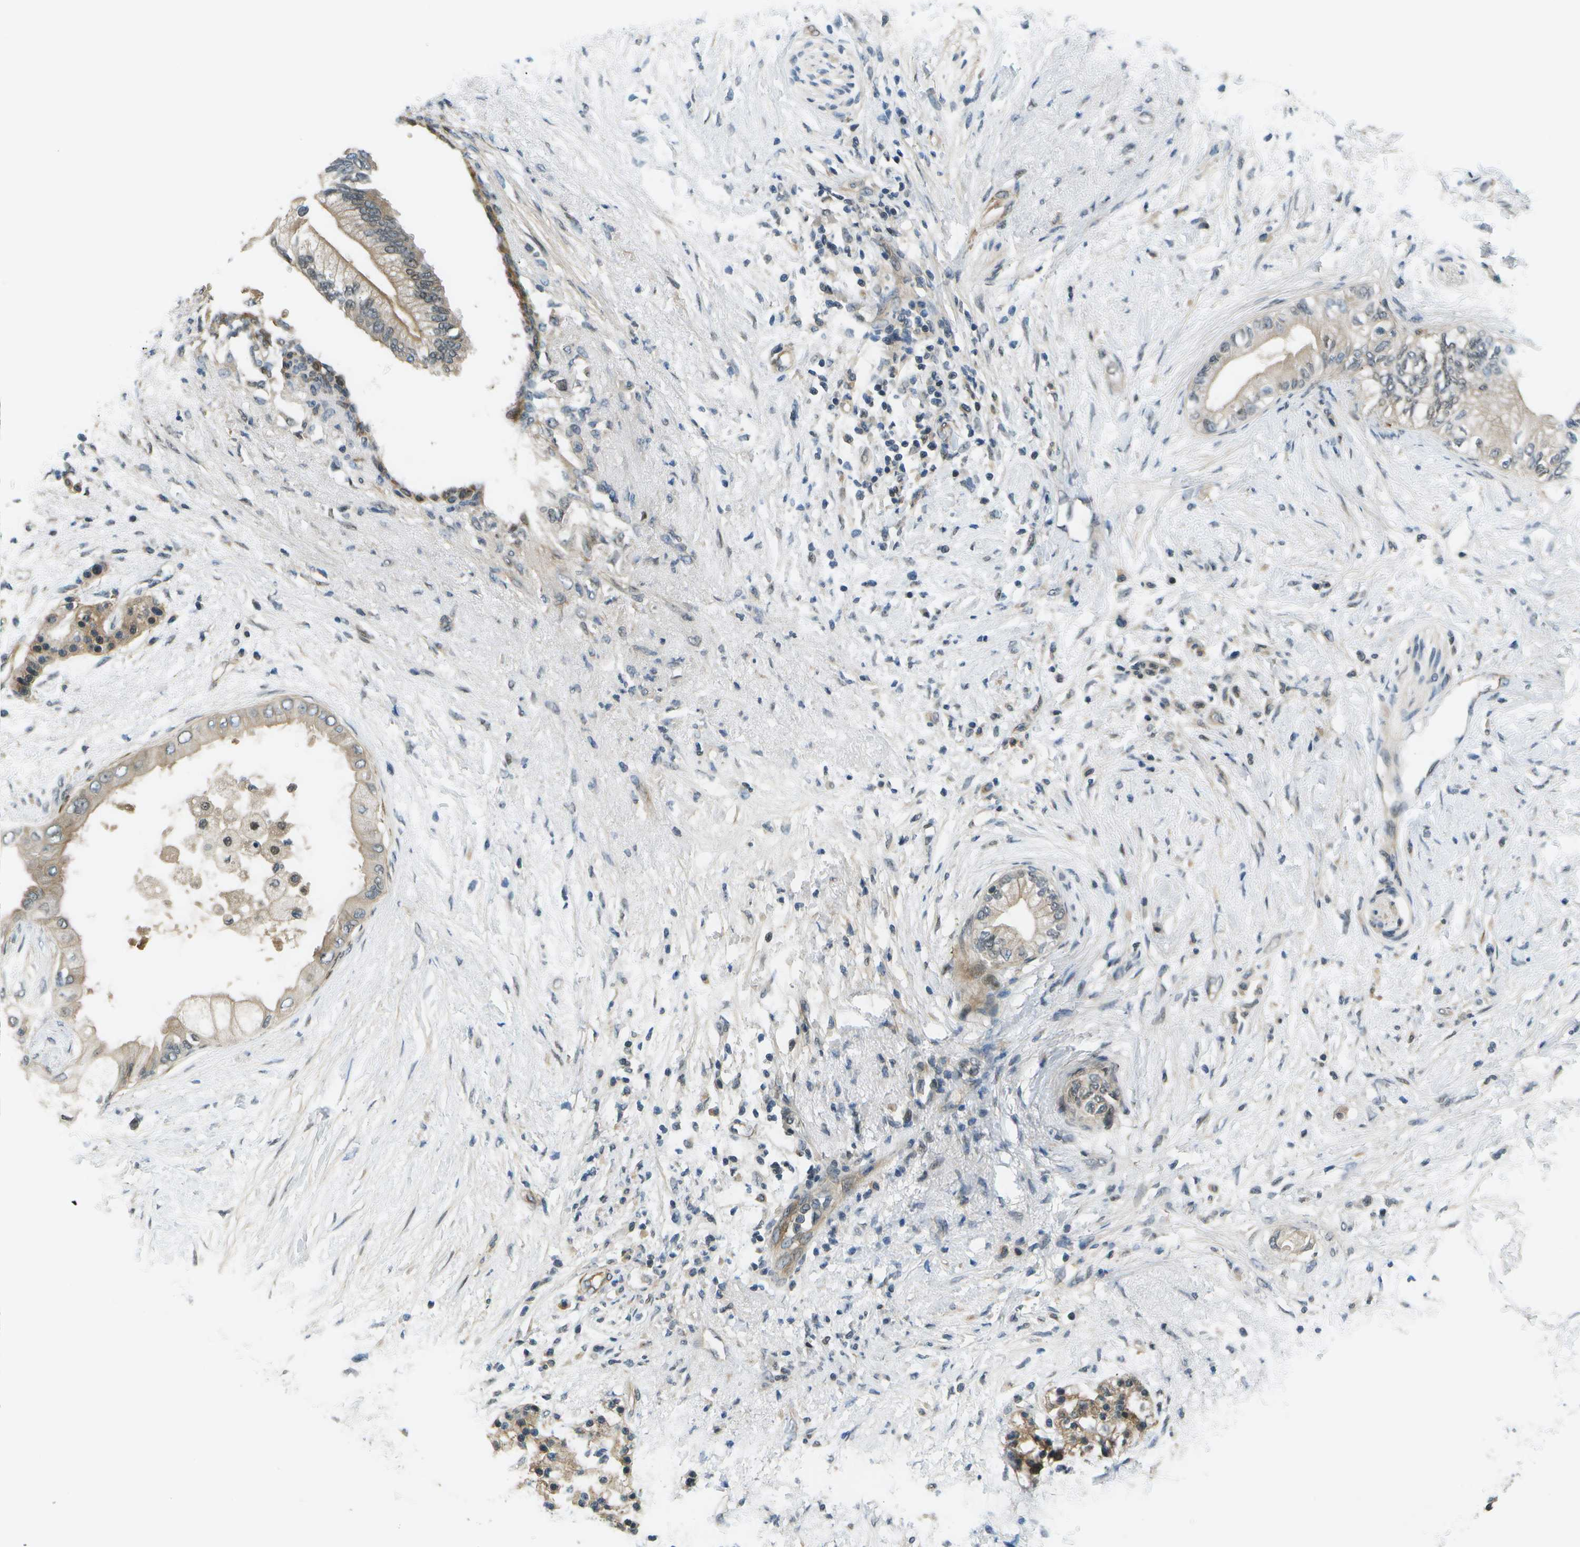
{"staining": {"intensity": "weak", "quantity": "25%-75%", "location": "cytoplasmic/membranous"}, "tissue": "pancreatic cancer", "cell_type": "Tumor cells", "image_type": "cancer", "snomed": [{"axis": "morphology", "description": "Normal tissue, NOS"}, {"axis": "morphology", "description": "Adenocarcinoma, NOS"}, {"axis": "topography", "description": "Pancreas"}, {"axis": "topography", "description": "Duodenum"}], "caption": "Tumor cells reveal low levels of weak cytoplasmic/membranous expression in approximately 25%-75% of cells in human pancreatic adenocarcinoma.", "gene": "ENPP5", "patient": {"sex": "female", "age": 60}}